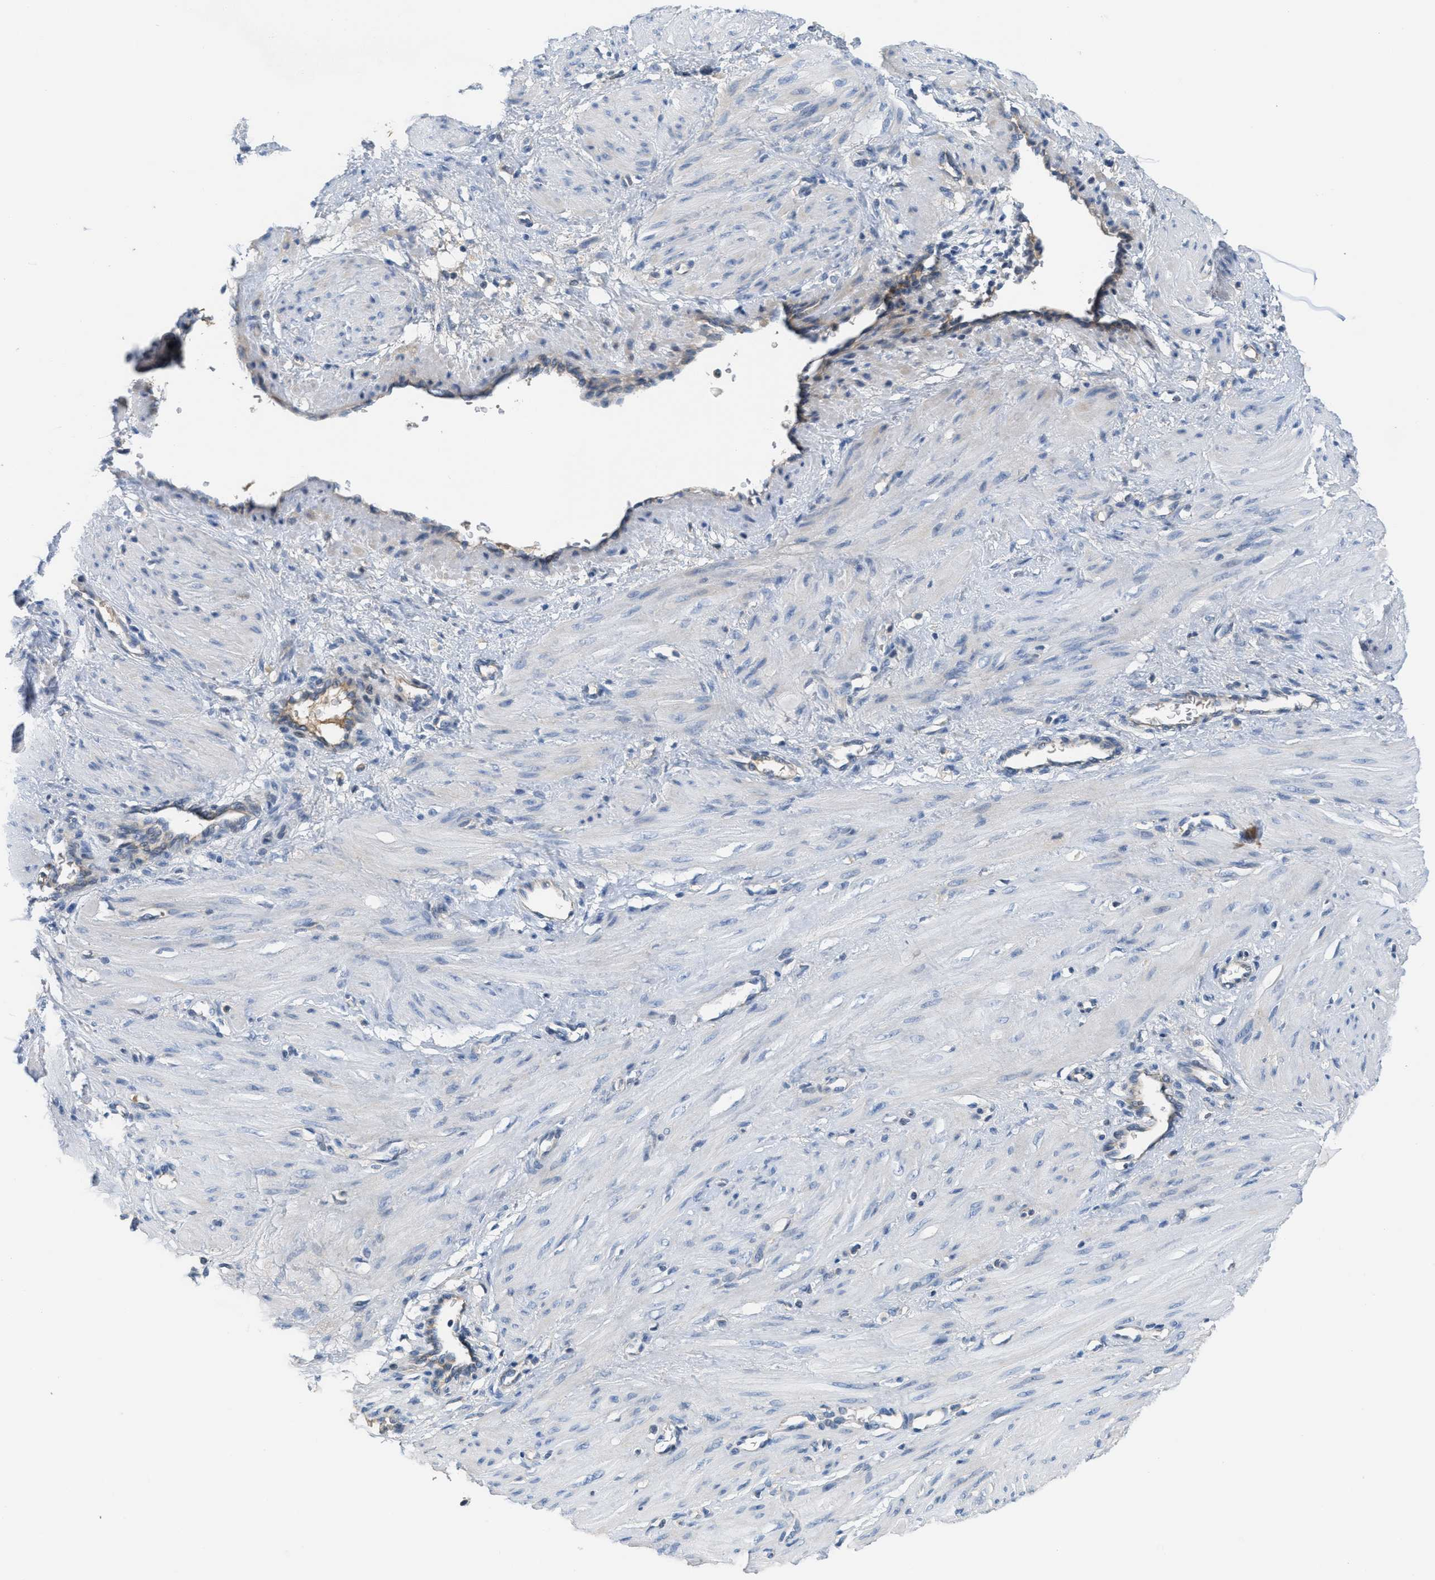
{"staining": {"intensity": "negative", "quantity": "none", "location": "none"}, "tissue": "smooth muscle", "cell_type": "Smooth muscle cells", "image_type": "normal", "snomed": [{"axis": "morphology", "description": "Normal tissue, NOS"}, {"axis": "topography", "description": "Endometrium"}], "caption": "This image is of unremarkable smooth muscle stained with immunohistochemistry (IHC) to label a protein in brown with the nuclei are counter-stained blue. There is no positivity in smooth muscle cells.", "gene": "CRB3", "patient": {"sex": "female", "age": 33}}